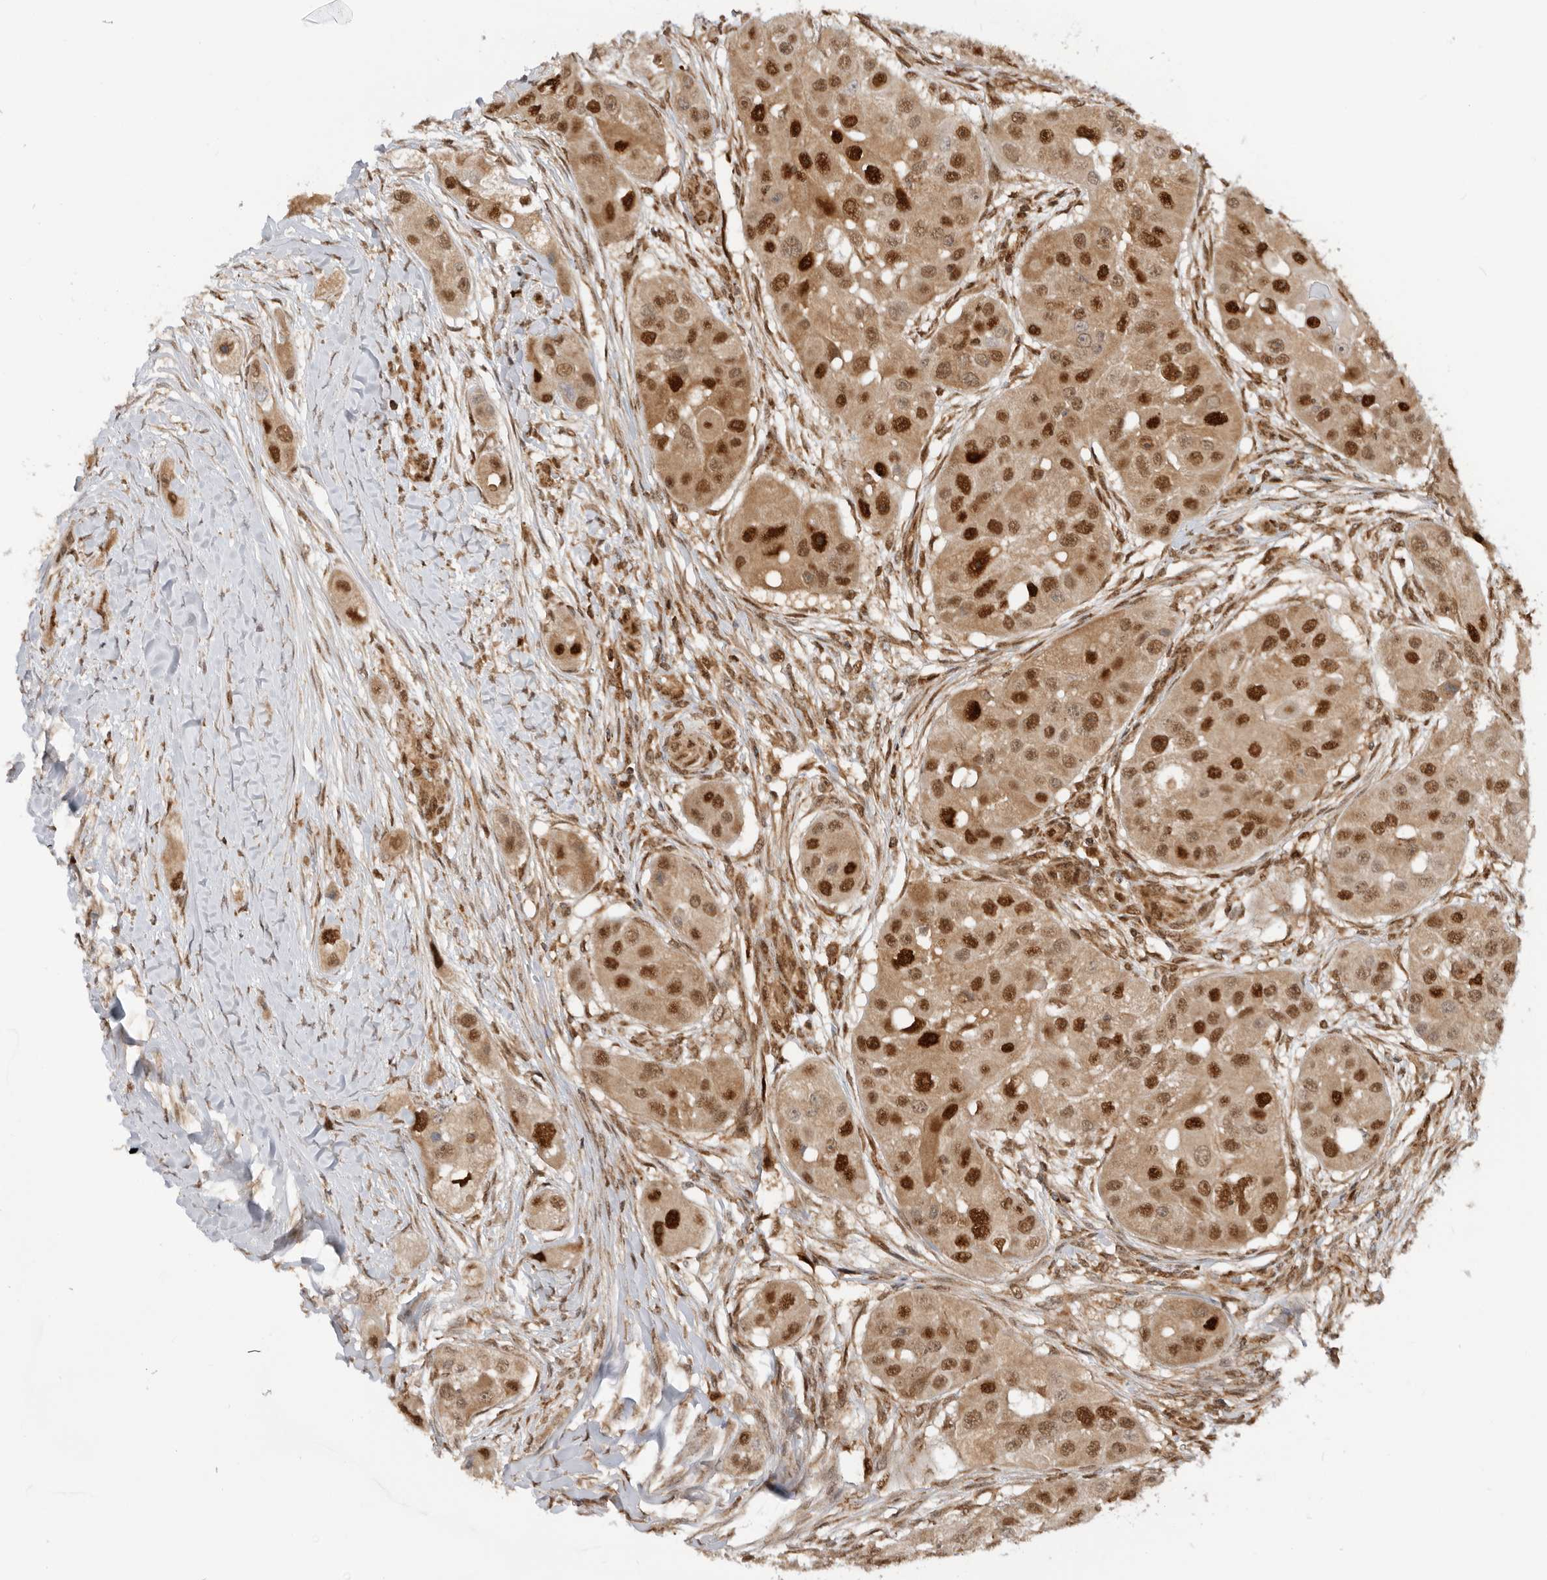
{"staining": {"intensity": "strong", "quantity": ">75%", "location": "cytoplasmic/membranous,nuclear"}, "tissue": "head and neck cancer", "cell_type": "Tumor cells", "image_type": "cancer", "snomed": [{"axis": "morphology", "description": "Normal tissue, NOS"}, {"axis": "morphology", "description": "Squamous cell carcinoma, NOS"}, {"axis": "topography", "description": "Skeletal muscle"}, {"axis": "topography", "description": "Head-Neck"}], "caption": "Human head and neck cancer stained with a protein marker demonstrates strong staining in tumor cells.", "gene": "DCAF8", "patient": {"sex": "male", "age": 51}}